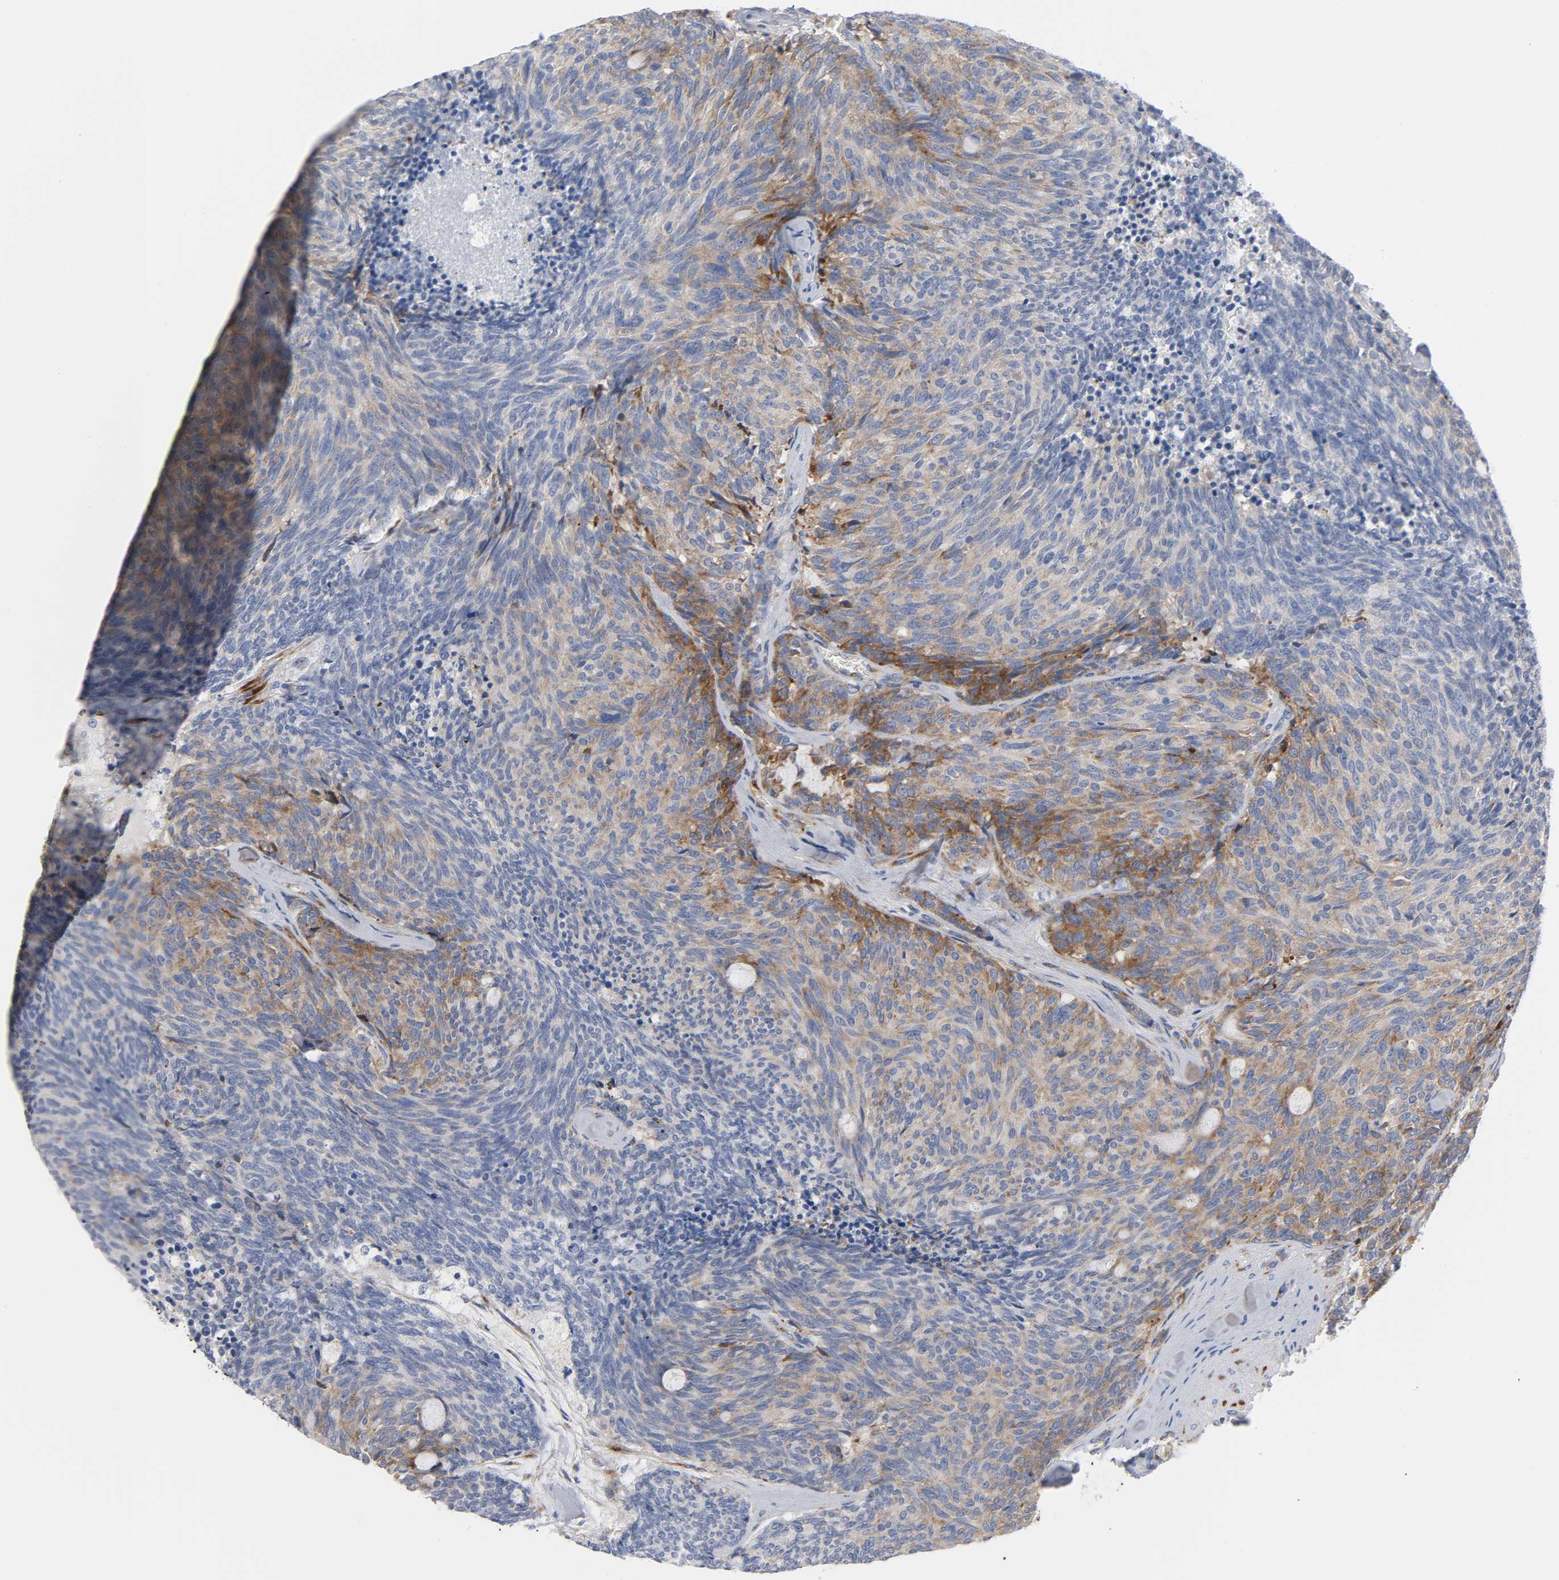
{"staining": {"intensity": "moderate", "quantity": ">75%", "location": "cytoplasmic/membranous"}, "tissue": "carcinoid", "cell_type": "Tumor cells", "image_type": "cancer", "snomed": [{"axis": "morphology", "description": "Carcinoid, malignant, NOS"}, {"axis": "topography", "description": "Pancreas"}], "caption": "Immunohistochemistry (IHC) of carcinoid shows medium levels of moderate cytoplasmic/membranous positivity in approximately >75% of tumor cells.", "gene": "REL", "patient": {"sex": "female", "age": 54}}